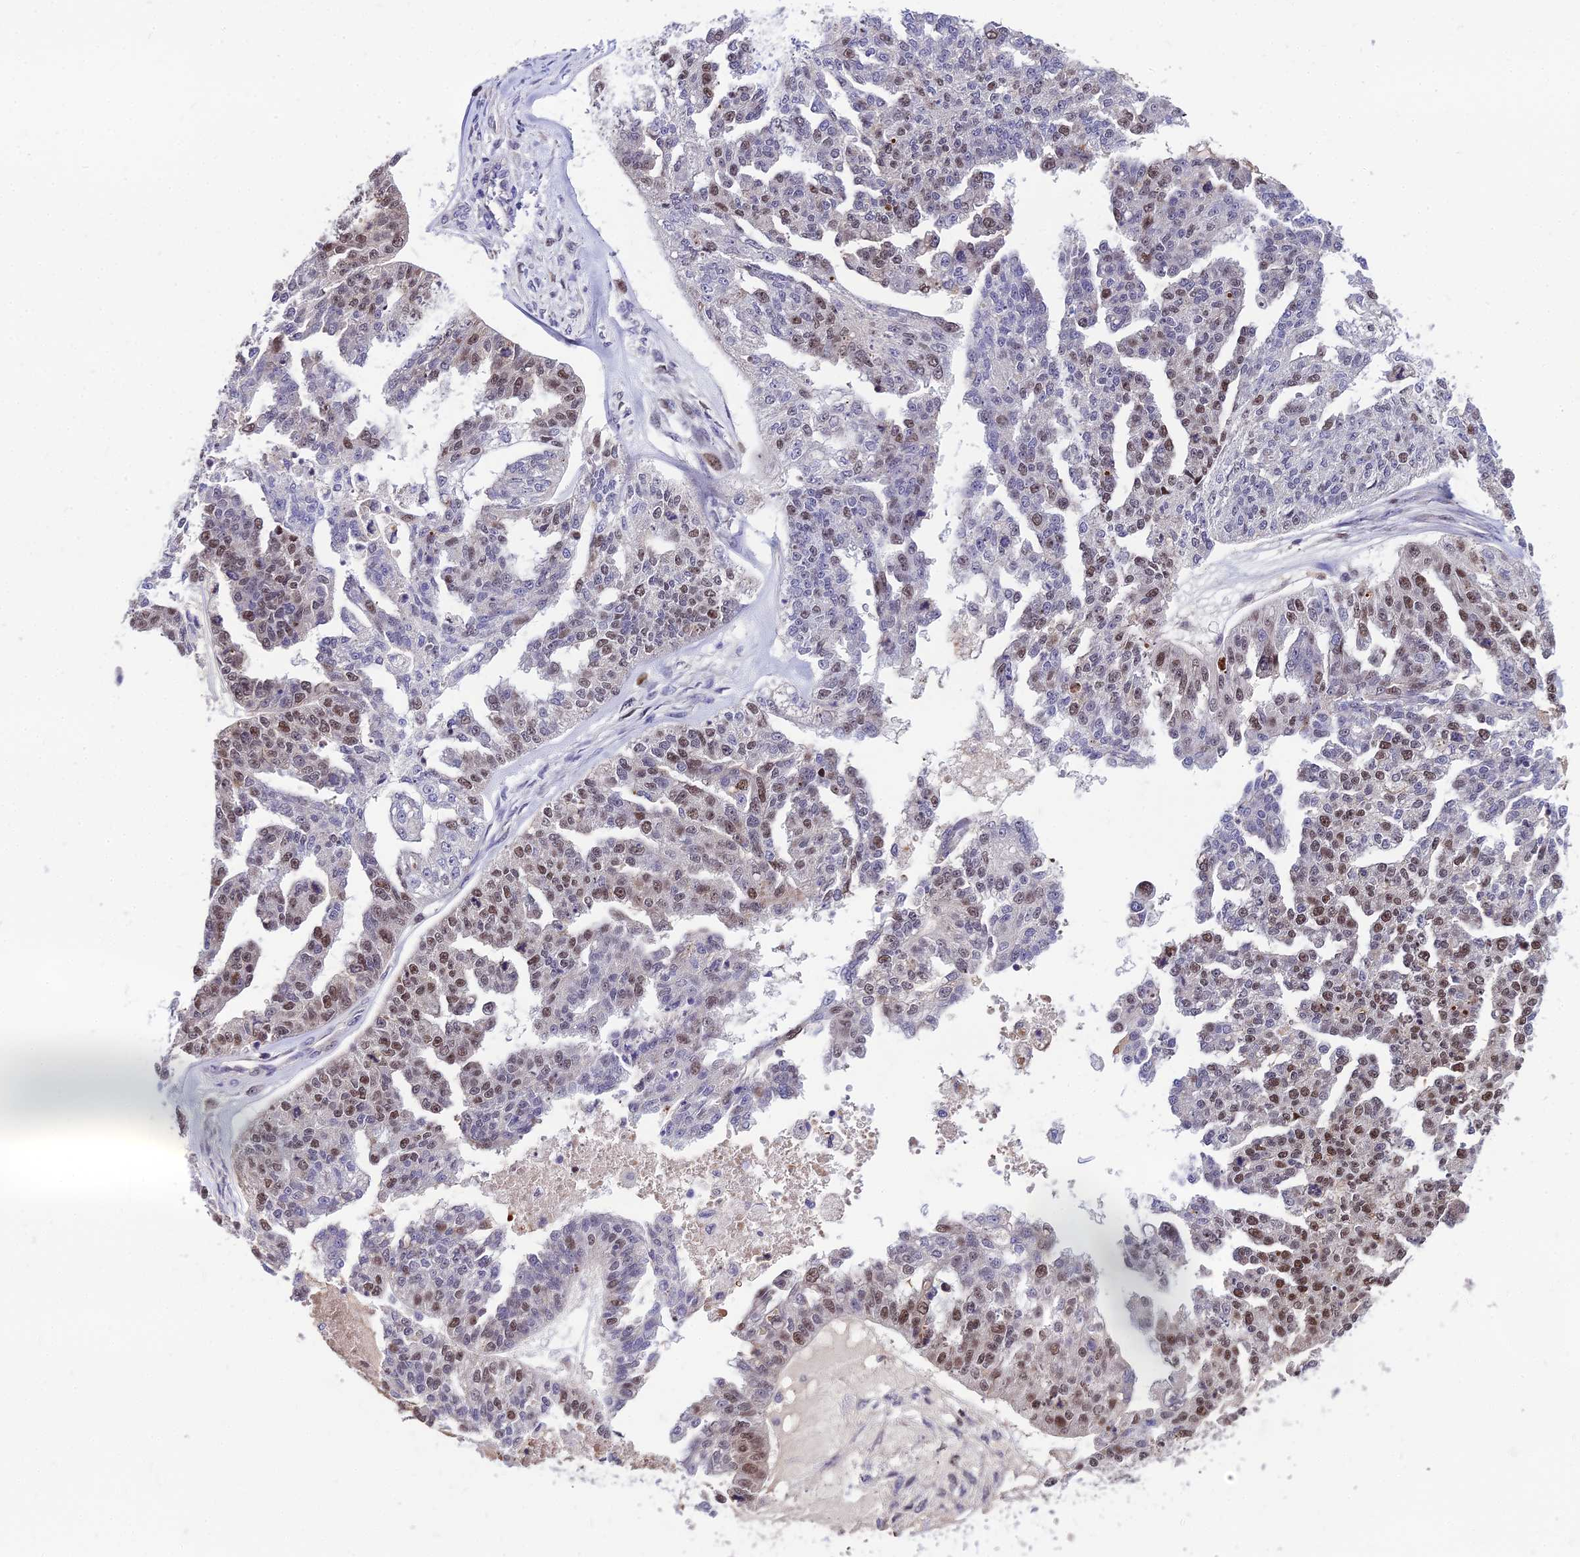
{"staining": {"intensity": "moderate", "quantity": "25%-75%", "location": "nuclear"}, "tissue": "ovarian cancer", "cell_type": "Tumor cells", "image_type": "cancer", "snomed": [{"axis": "morphology", "description": "Cystadenocarcinoma, serous, NOS"}, {"axis": "topography", "description": "Ovary"}], "caption": "Human serous cystadenocarcinoma (ovarian) stained with a brown dye shows moderate nuclear positive positivity in approximately 25%-75% of tumor cells.", "gene": "TRIML2", "patient": {"sex": "female", "age": 58}}